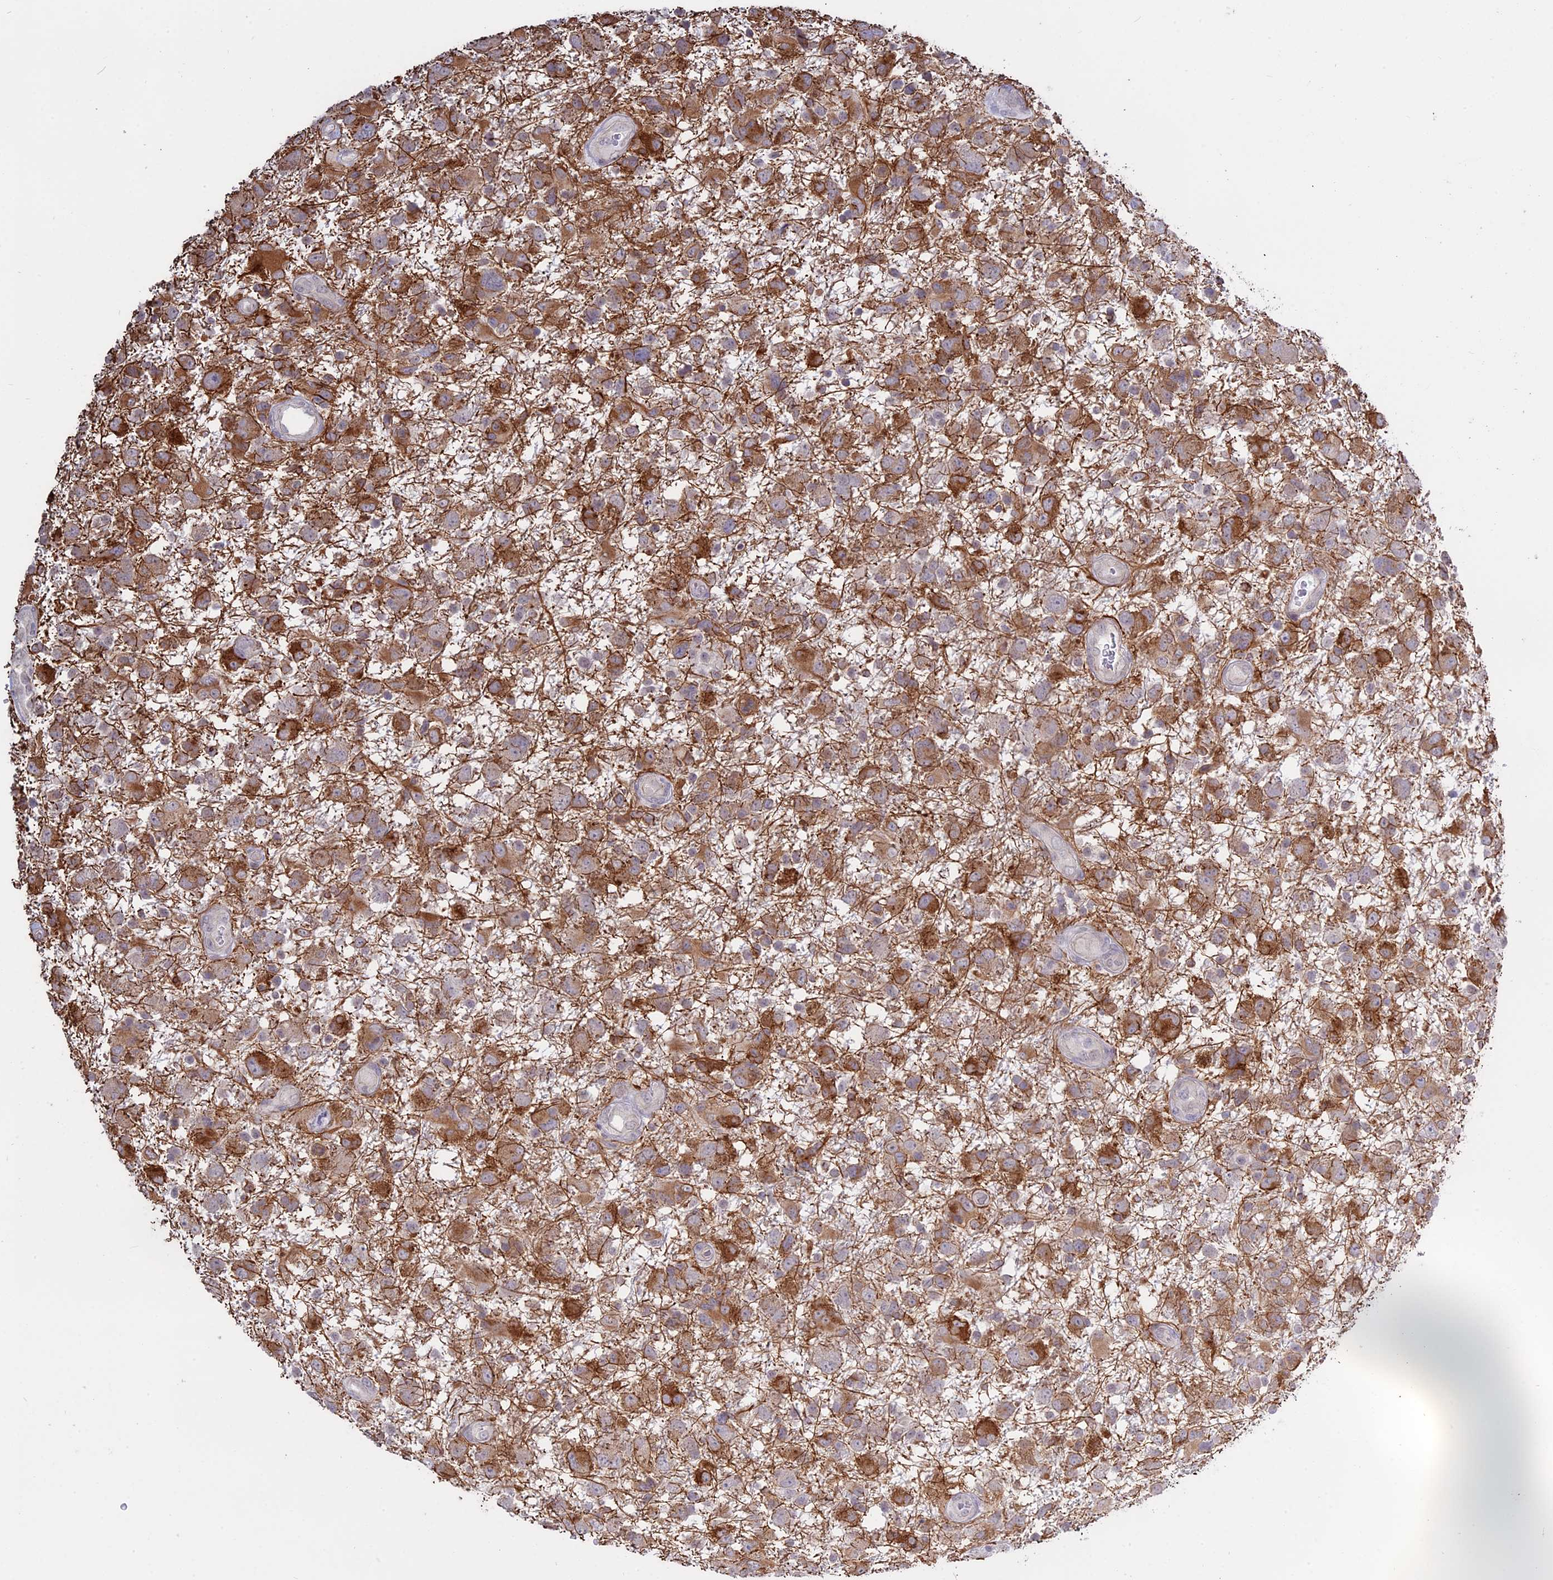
{"staining": {"intensity": "moderate", "quantity": "25%-75%", "location": "cytoplasmic/membranous"}, "tissue": "glioma", "cell_type": "Tumor cells", "image_type": "cancer", "snomed": [{"axis": "morphology", "description": "Glioma, malignant, High grade"}, {"axis": "topography", "description": "Brain"}], "caption": "This image shows malignant high-grade glioma stained with immunohistochemistry (IHC) to label a protein in brown. The cytoplasmic/membranous of tumor cells show moderate positivity for the protein. Nuclei are counter-stained blue.", "gene": "MYO5B", "patient": {"sex": "male", "age": 61}}